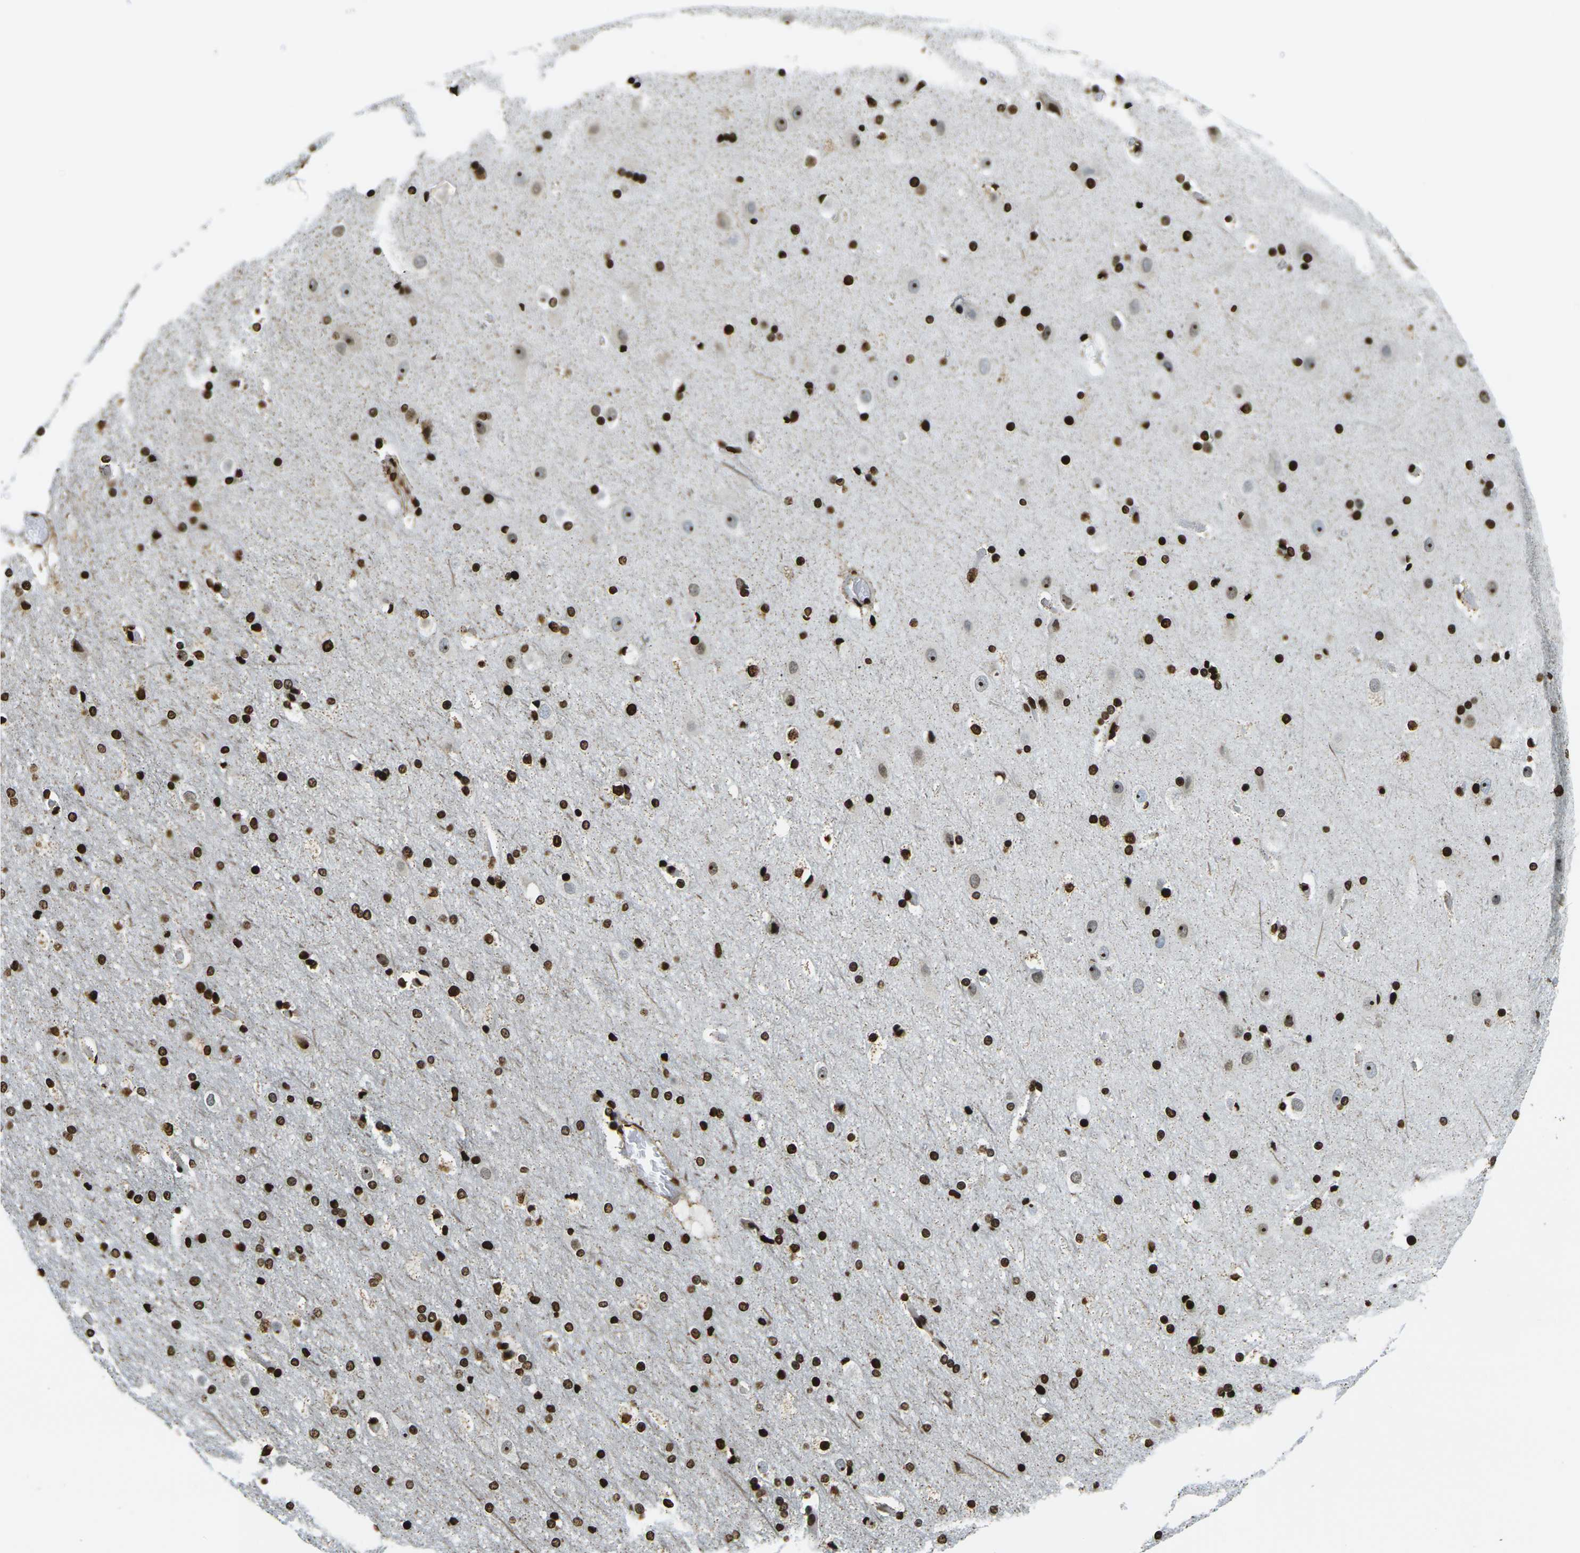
{"staining": {"intensity": "strong", "quantity": ">75%", "location": "nuclear"}, "tissue": "cerebral cortex", "cell_type": "Endothelial cells", "image_type": "normal", "snomed": [{"axis": "morphology", "description": "Normal tissue, NOS"}, {"axis": "topography", "description": "Cerebral cortex"}], "caption": "Protein staining demonstrates strong nuclear staining in about >75% of endothelial cells in normal cerebral cortex.", "gene": "H1", "patient": {"sex": "male", "age": 57}}